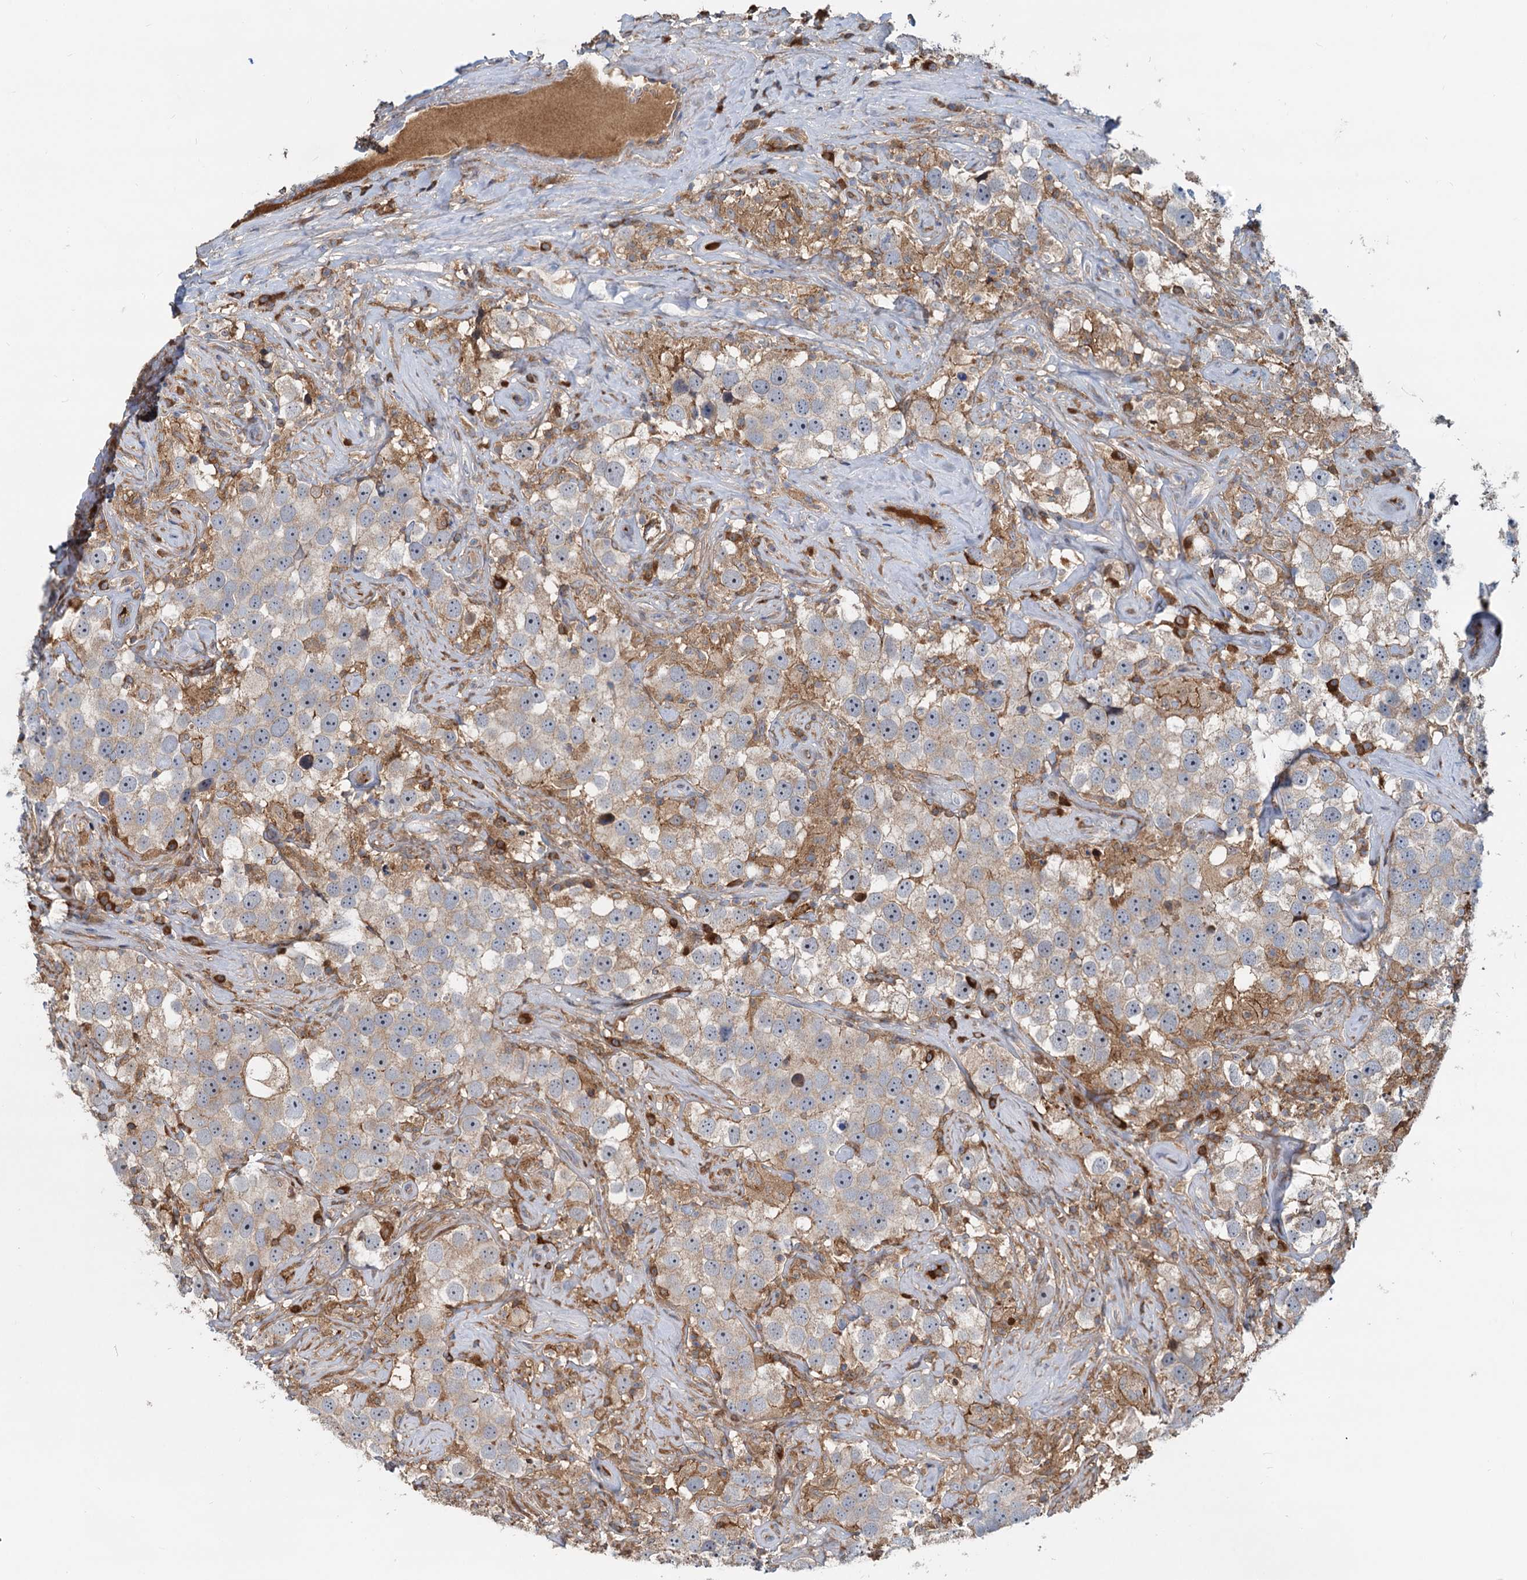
{"staining": {"intensity": "weak", "quantity": "<25%", "location": "cytoplasmic/membranous"}, "tissue": "testis cancer", "cell_type": "Tumor cells", "image_type": "cancer", "snomed": [{"axis": "morphology", "description": "Seminoma, NOS"}, {"axis": "topography", "description": "Testis"}], "caption": "DAB (3,3'-diaminobenzidine) immunohistochemical staining of testis cancer (seminoma) displays no significant positivity in tumor cells.", "gene": "LNX2", "patient": {"sex": "male", "age": 49}}